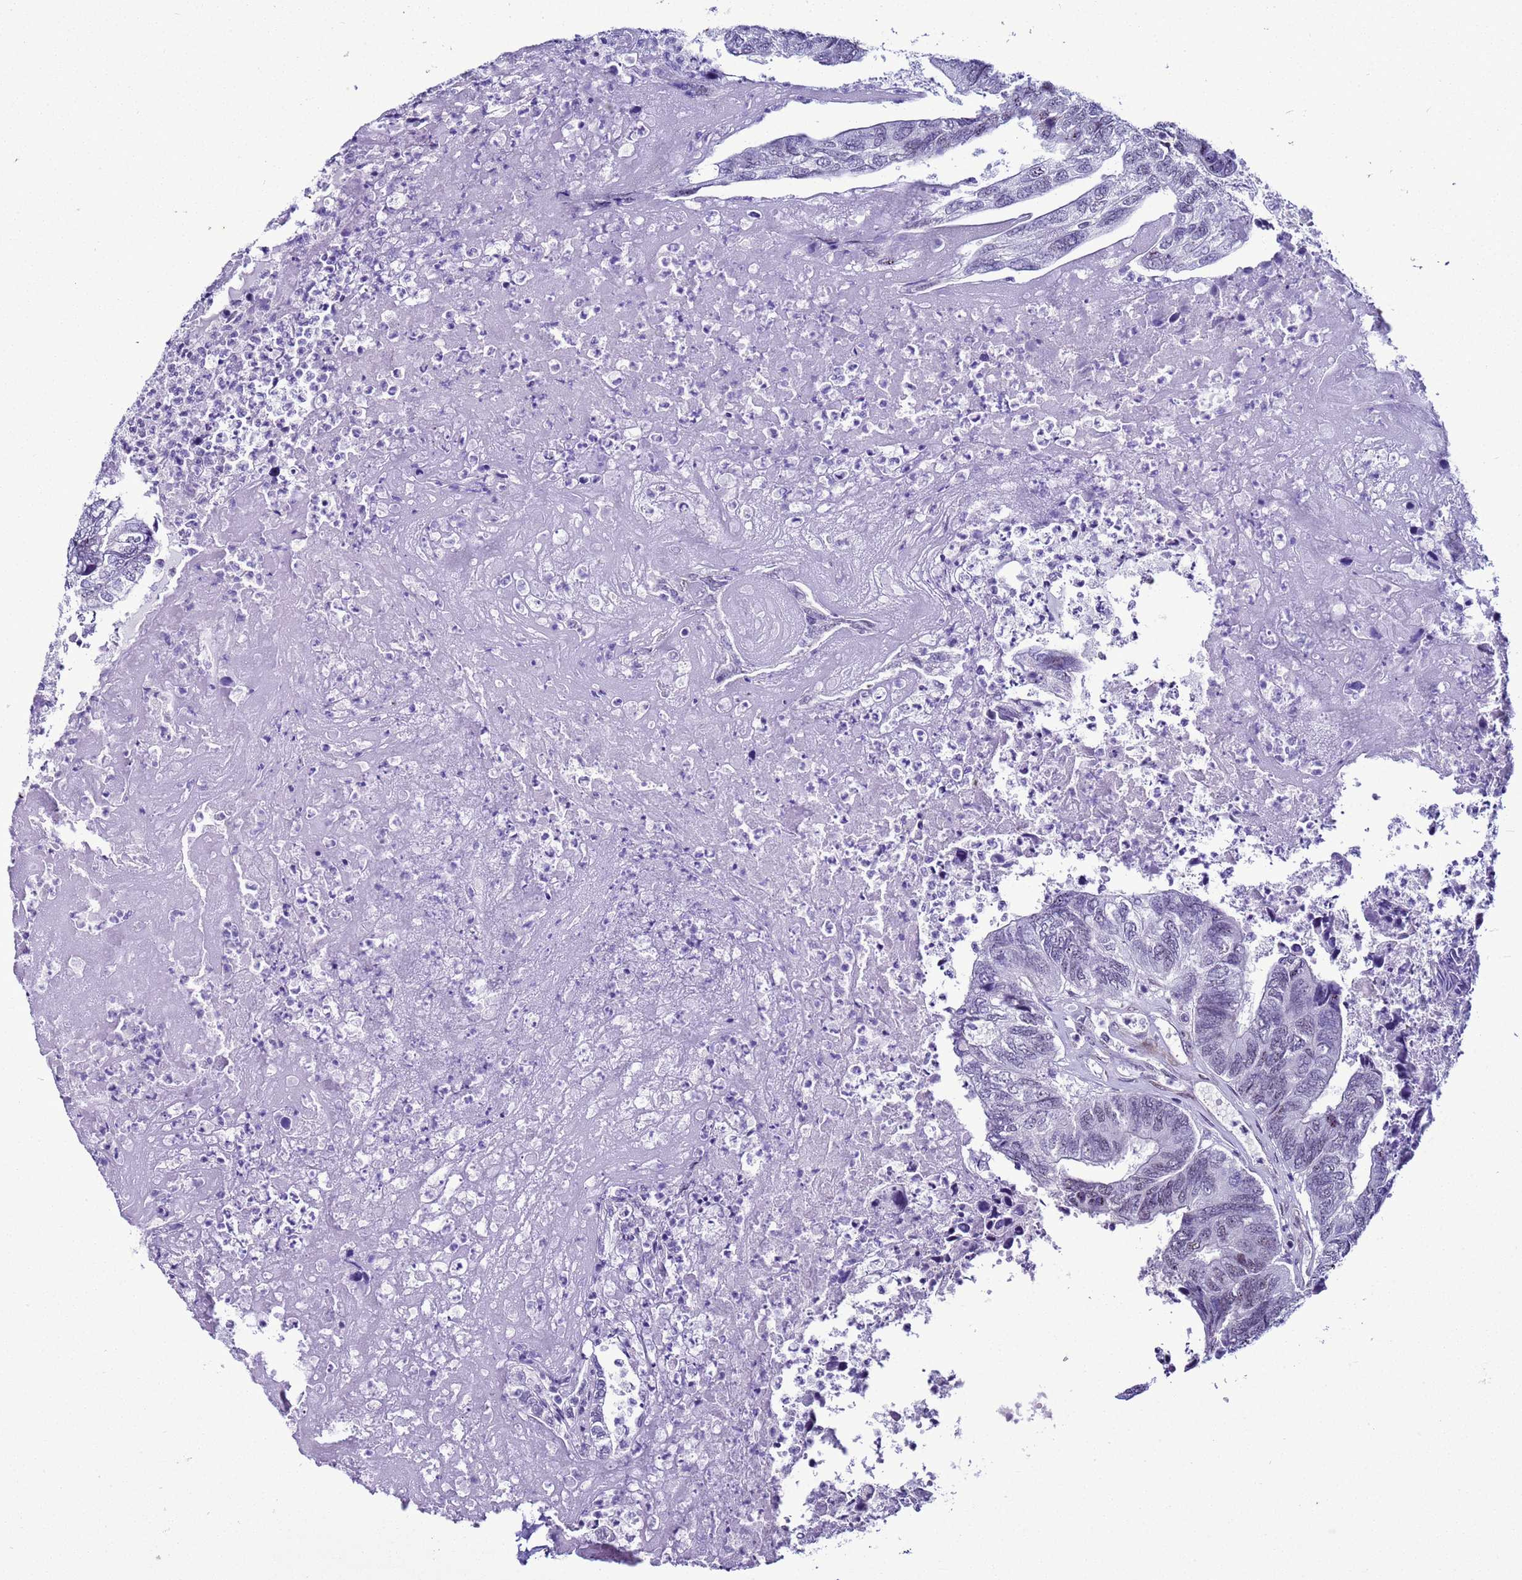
{"staining": {"intensity": "negative", "quantity": "none", "location": "none"}, "tissue": "colorectal cancer", "cell_type": "Tumor cells", "image_type": "cancer", "snomed": [{"axis": "morphology", "description": "Adenocarcinoma, NOS"}, {"axis": "topography", "description": "Colon"}], "caption": "This is an IHC micrograph of human colorectal adenocarcinoma. There is no positivity in tumor cells.", "gene": "LRRC10B", "patient": {"sex": "female", "age": 67}}